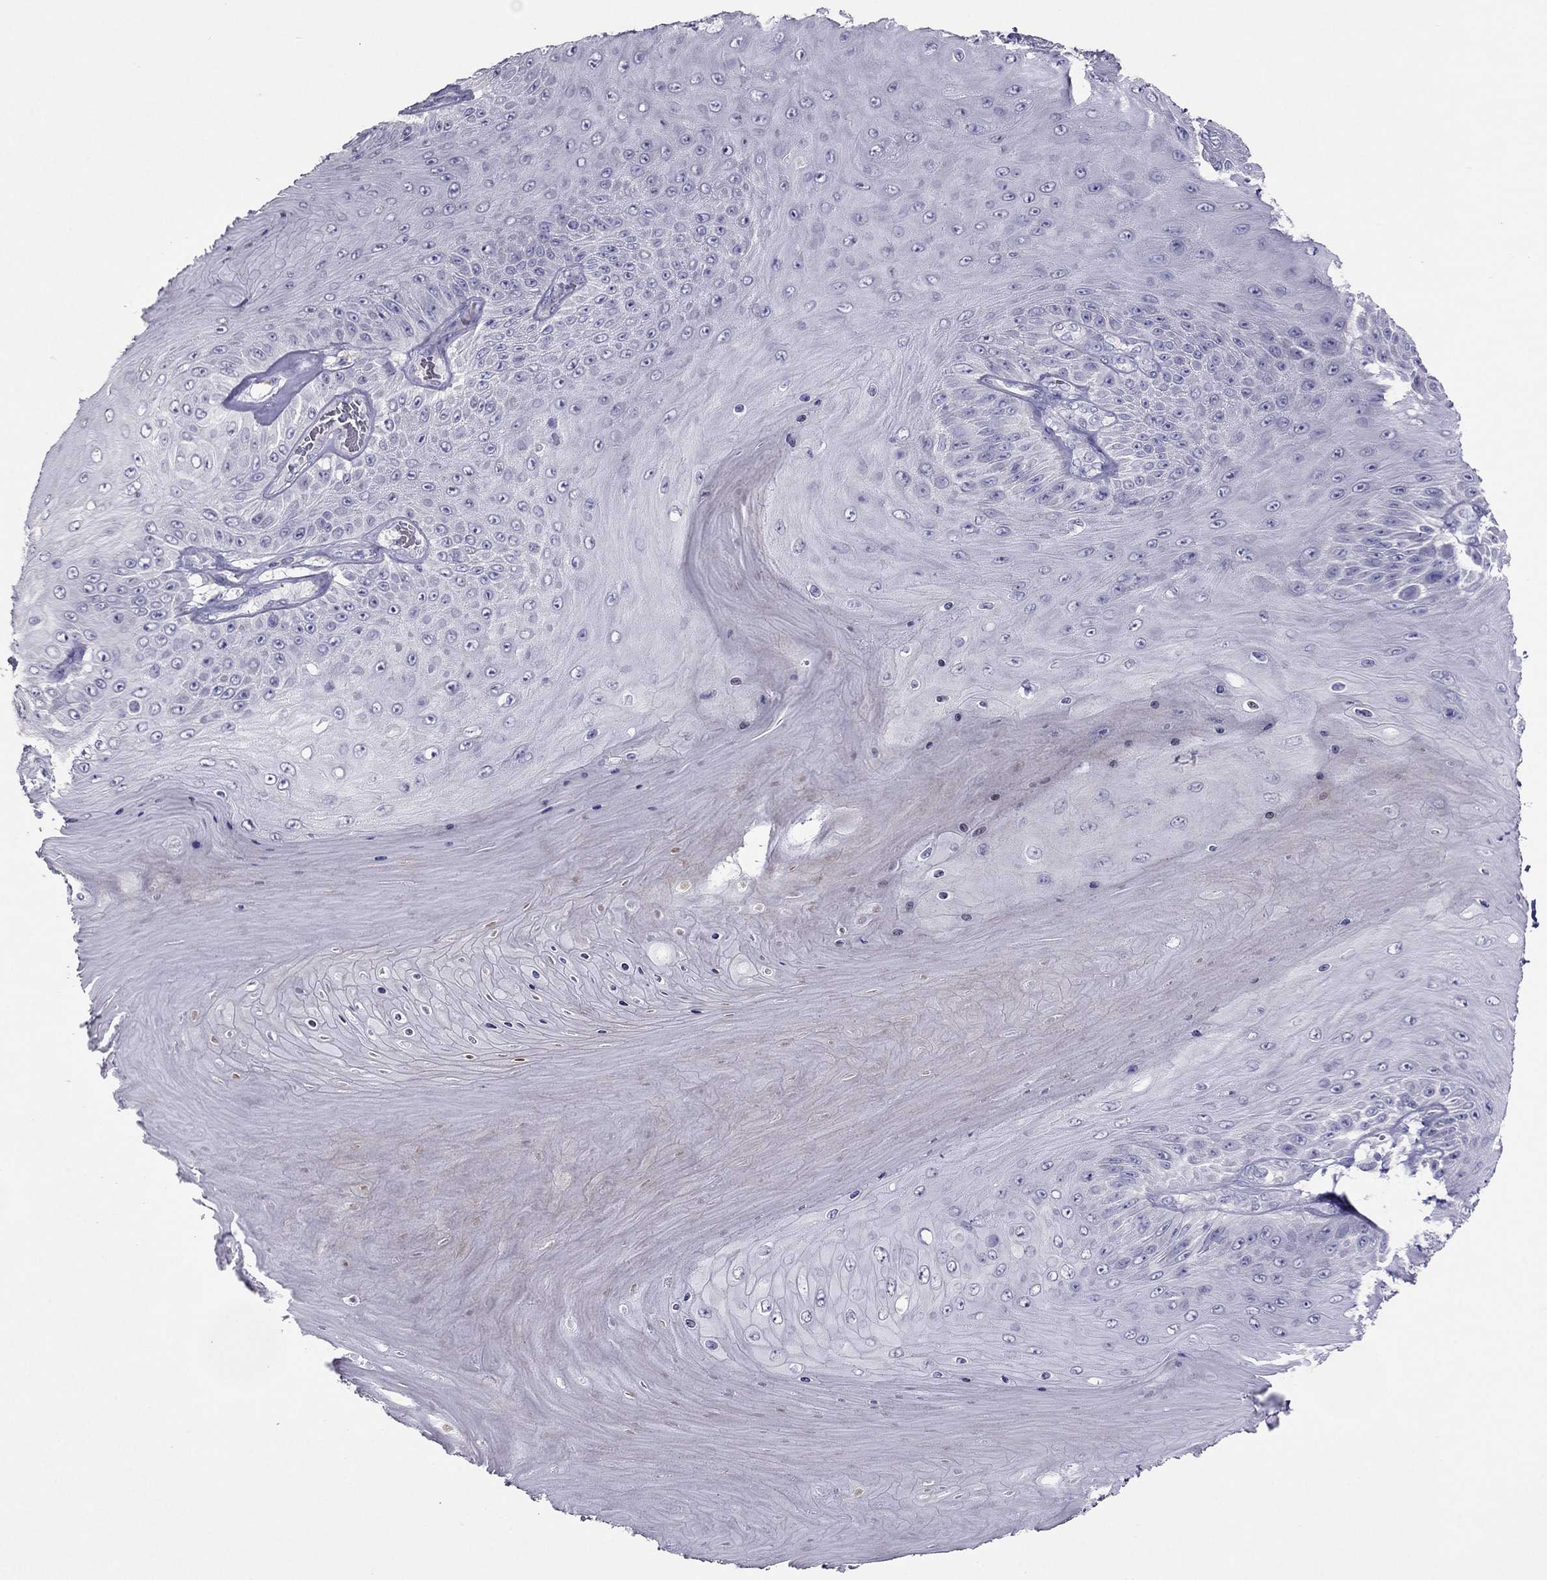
{"staining": {"intensity": "negative", "quantity": "none", "location": "none"}, "tissue": "skin cancer", "cell_type": "Tumor cells", "image_type": "cancer", "snomed": [{"axis": "morphology", "description": "Squamous cell carcinoma, NOS"}, {"axis": "topography", "description": "Skin"}], "caption": "The image exhibits no staining of tumor cells in squamous cell carcinoma (skin).", "gene": "RGS8", "patient": {"sex": "male", "age": 62}}